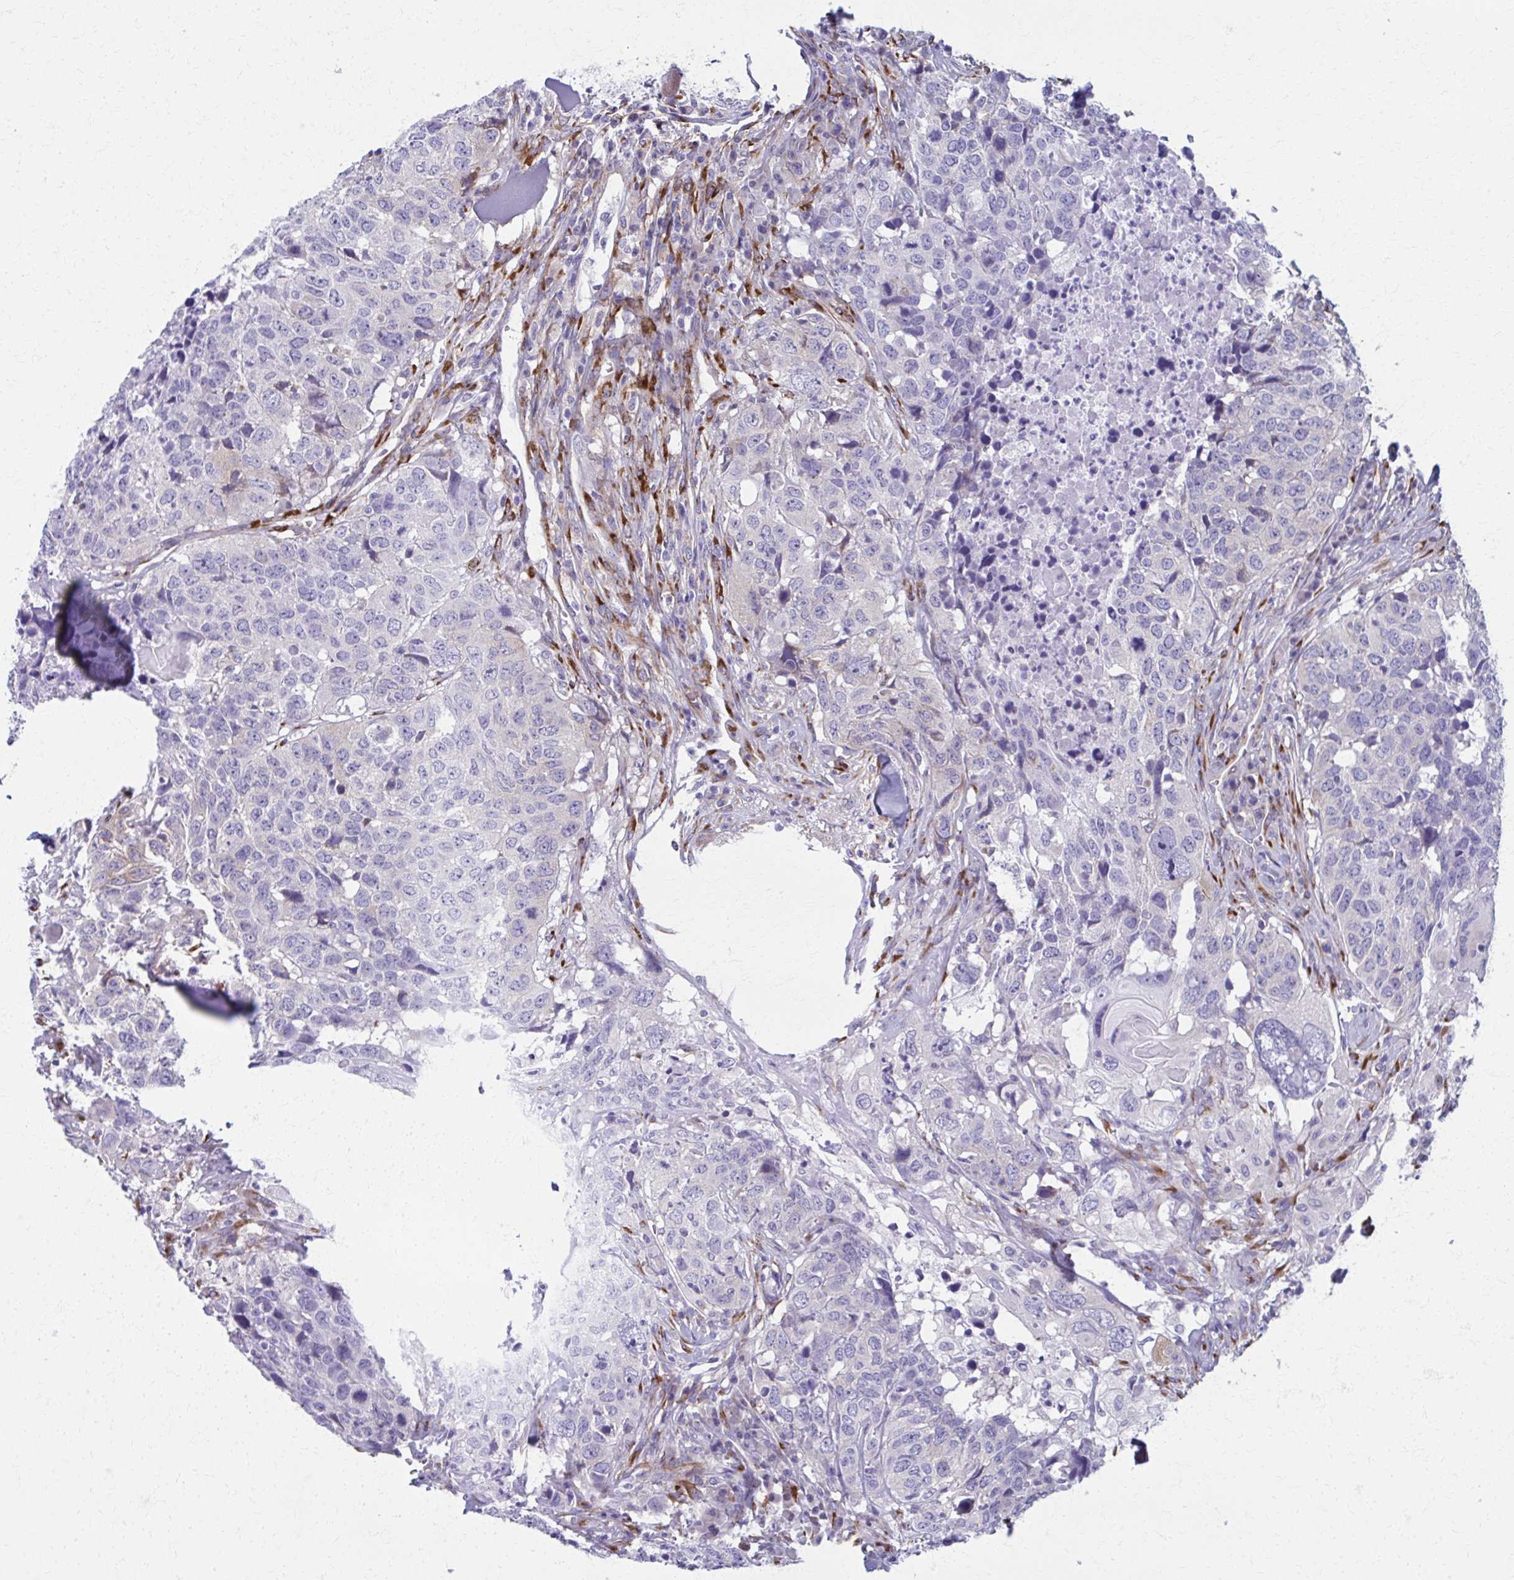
{"staining": {"intensity": "negative", "quantity": "none", "location": "none"}, "tissue": "head and neck cancer", "cell_type": "Tumor cells", "image_type": "cancer", "snomed": [{"axis": "morphology", "description": "Normal tissue, NOS"}, {"axis": "morphology", "description": "Squamous cell carcinoma, NOS"}, {"axis": "topography", "description": "Skeletal muscle"}, {"axis": "topography", "description": "Vascular tissue"}, {"axis": "topography", "description": "Peripheral nerve tissue"}, {"axis": "topography", "description": "Head-Neck"}], "caption": "The immunohistochemistry photomicrograph has no significant expression in tumor cells of head and neck cancer tissue. Brightfield microscopy of IHC stained with DAB (3,3'-diaminobenzidine) (brown) and hematoxylin (blue), captured at high magnification.", "gene": "SPATS2L", "patient": {"sex": "male", "age": 66}}